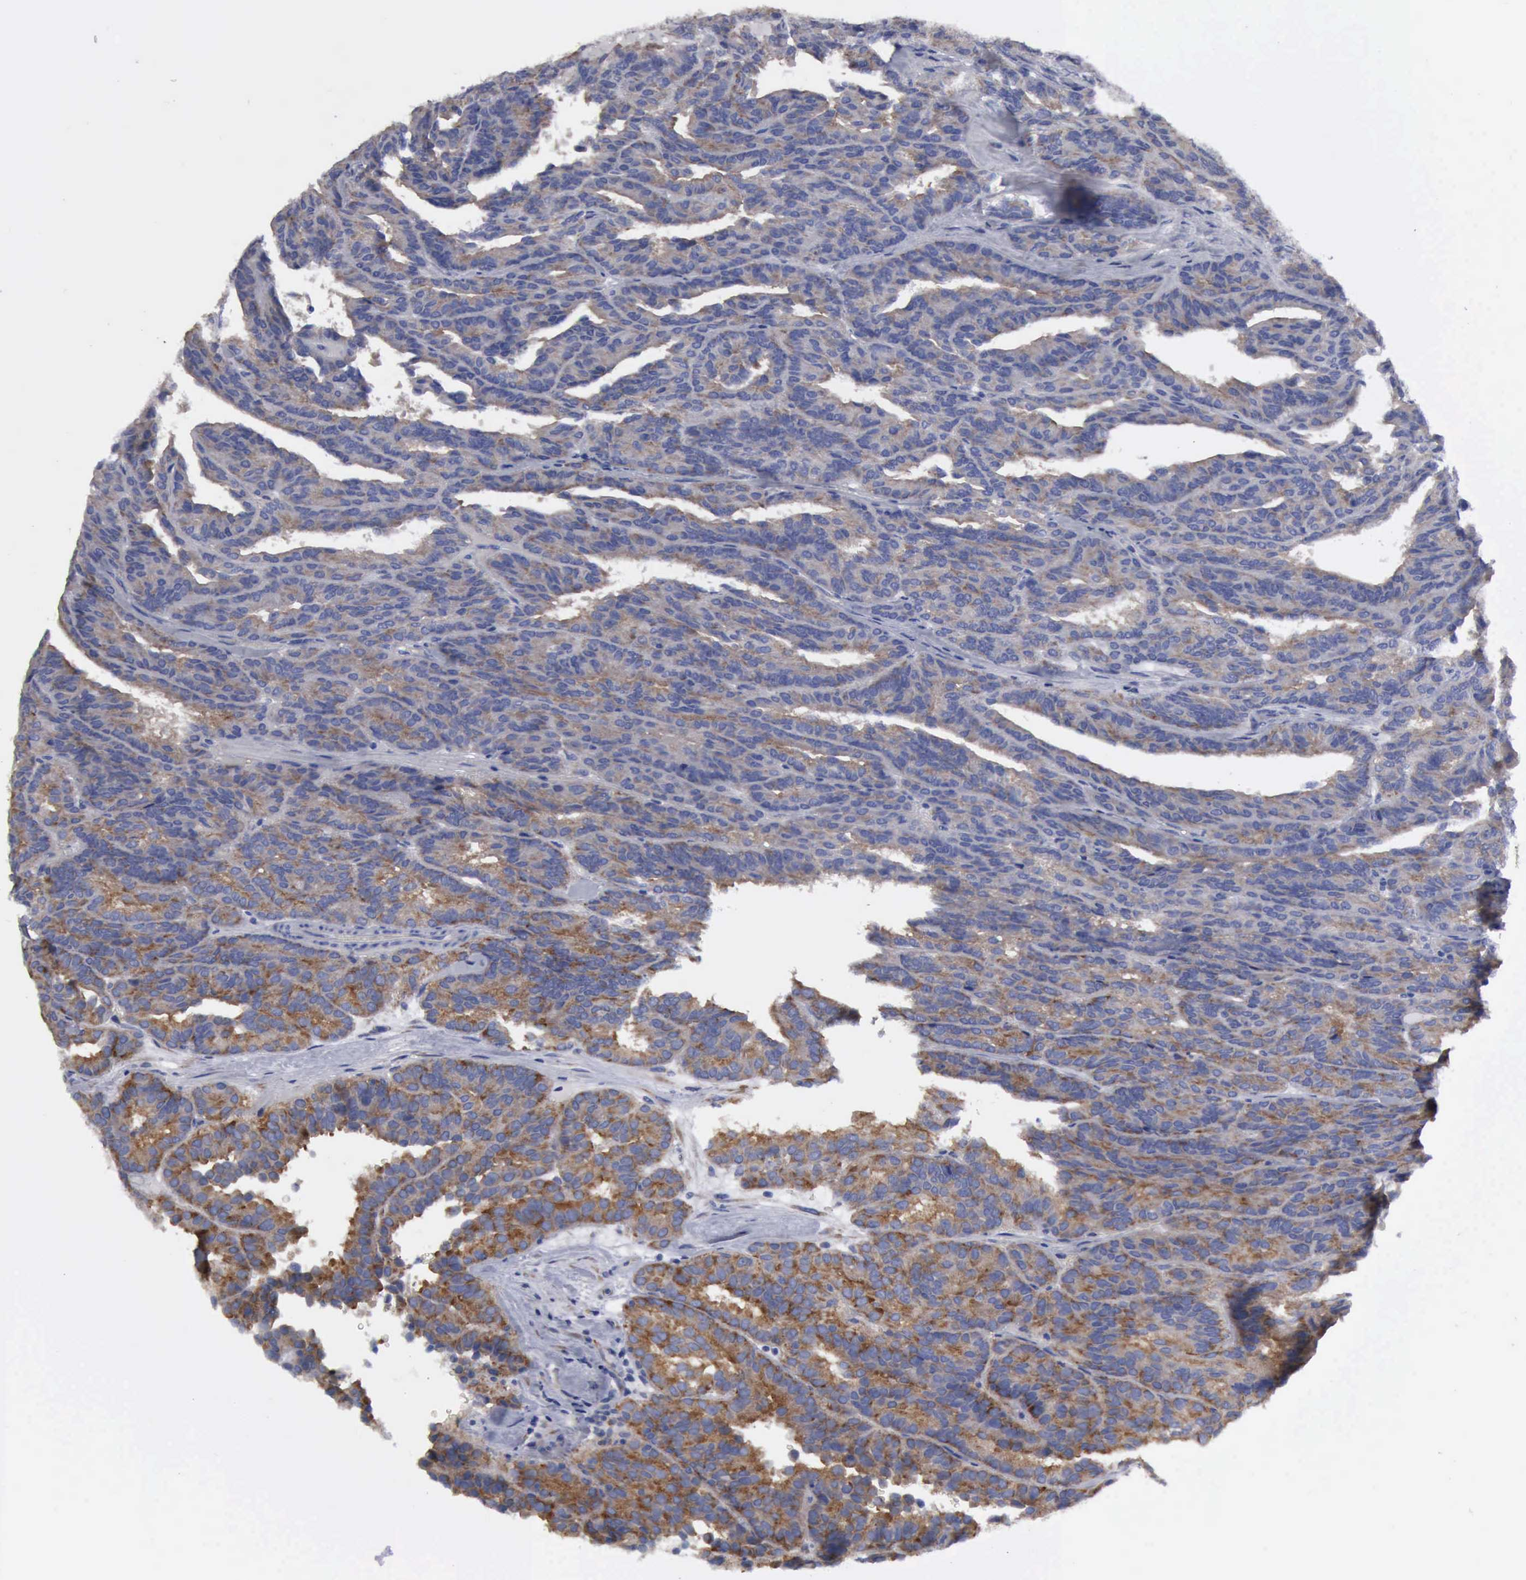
{"staining": {"intensity": "moderate", "quantity": "25%-75%", "location": "cytoplasmic/membranous"}, "tissue": "renal cancer", "cell_type": "Tumor cells", "image_type": "cancer", "snomed": [{"axis": "morphology", "description": "Adenocarcinoma, NOS"}, {"axis": "topography", "description": "Kidney"}], "caption": "Tumor cells exhibit medium levels of moderate cytoplasmic/membranous staining in about 25%-75% of cells in human adenocarcinoma (renal).", "gene": "TXLNG", "patient": {"sex": "male", "age": 46}}